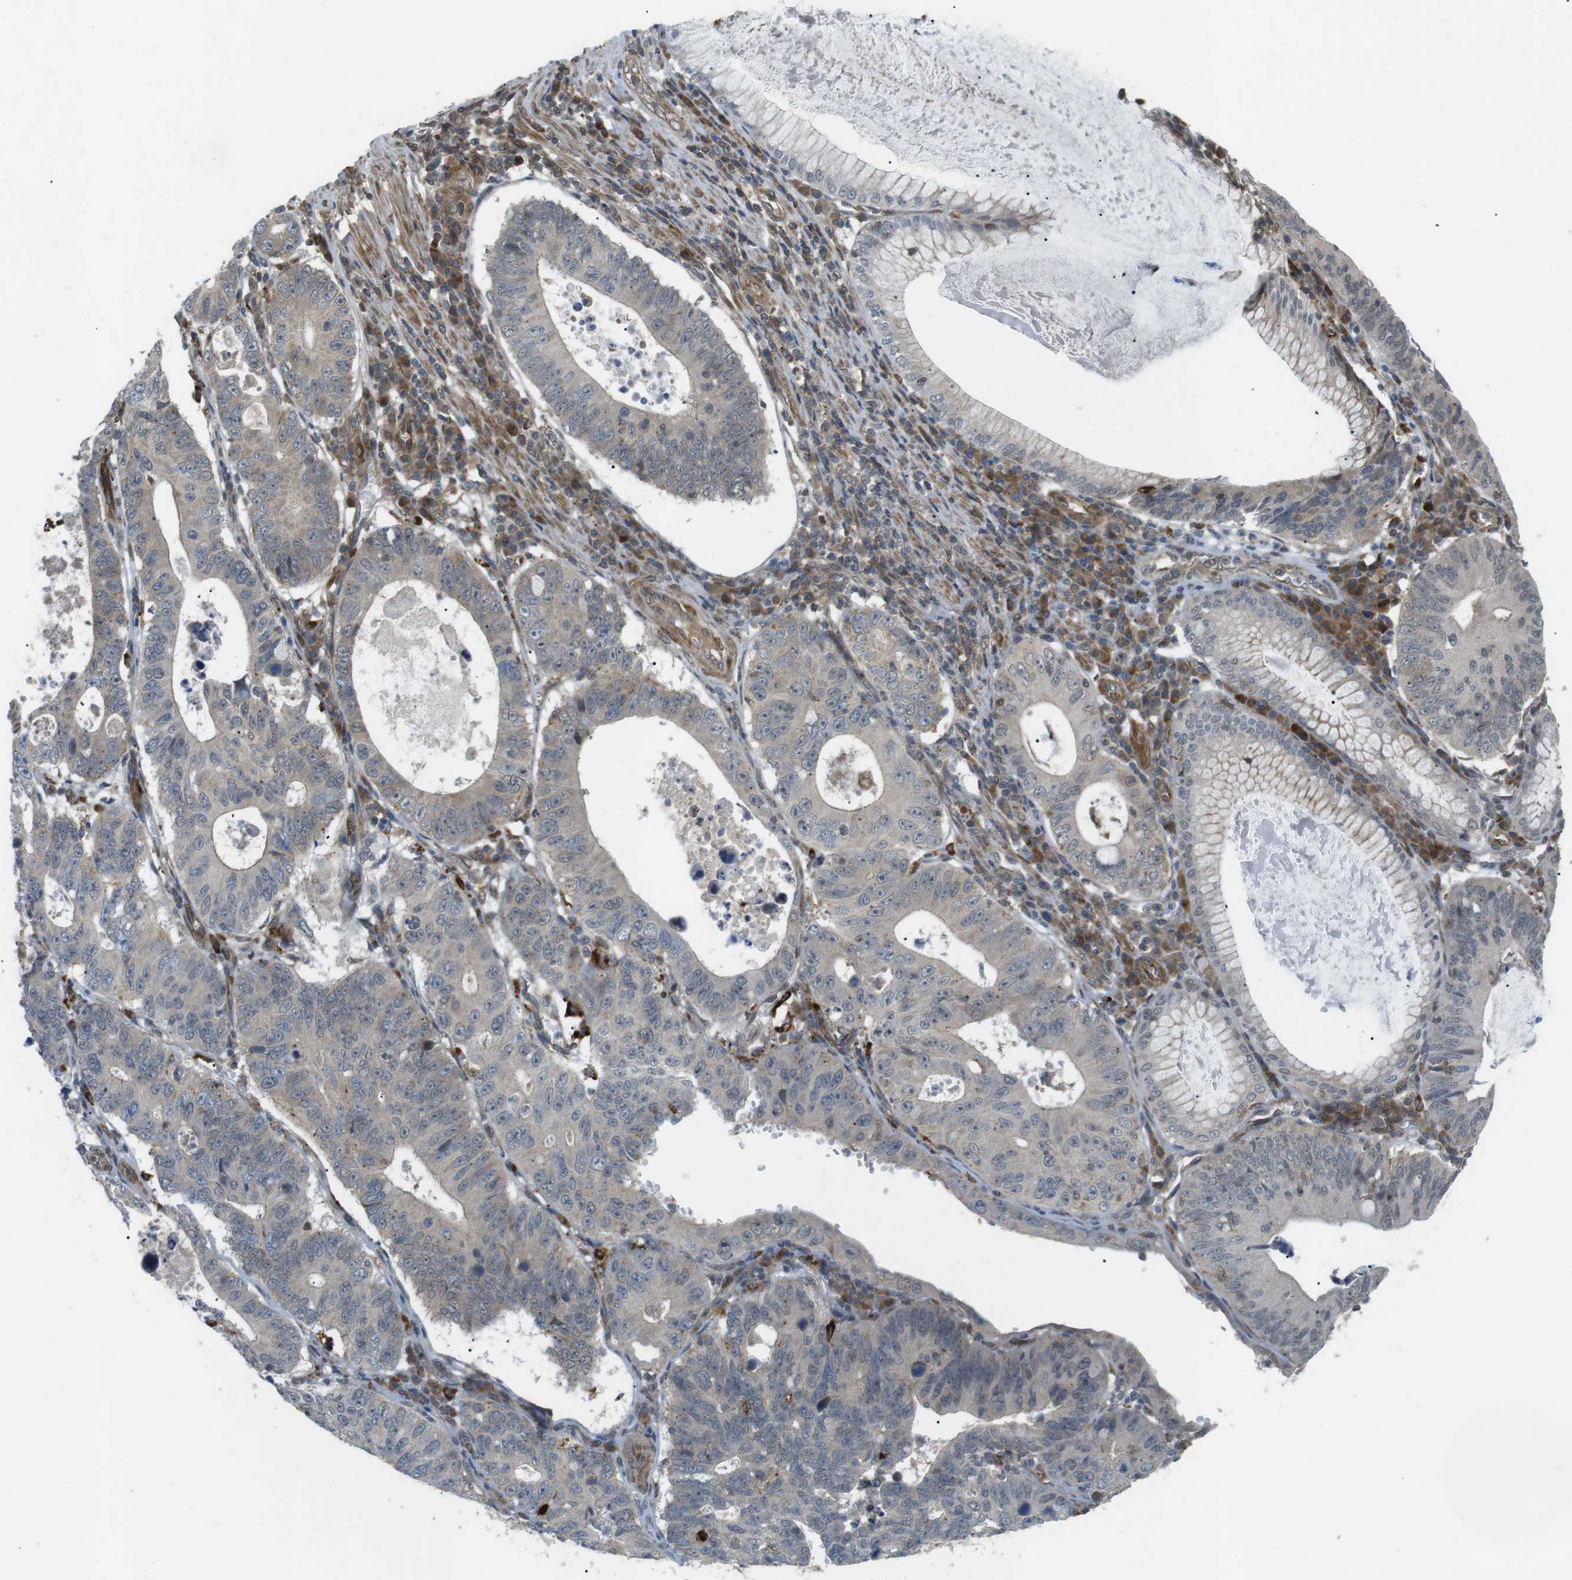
{"staining": {"intensity": "weak", "quantity": "<25%", "location": "cytoplasmic/membranous"}, "tissue": "stomach cancer", "cell_type": "Tumor cells", "image_type": "cancer", "snomed": [{"axis": "morphology", "description": "Adenocarcinoma, NOS"}, {"axis": "topography", "description": "Stomach"}], "caption": "A high-resolution image shows IHC staining of stomach adenocarcinoma, which reveals no significant staining in tumor cells.", "gene": "KANK2", "patient": {"sex": "male", "age": 59}}